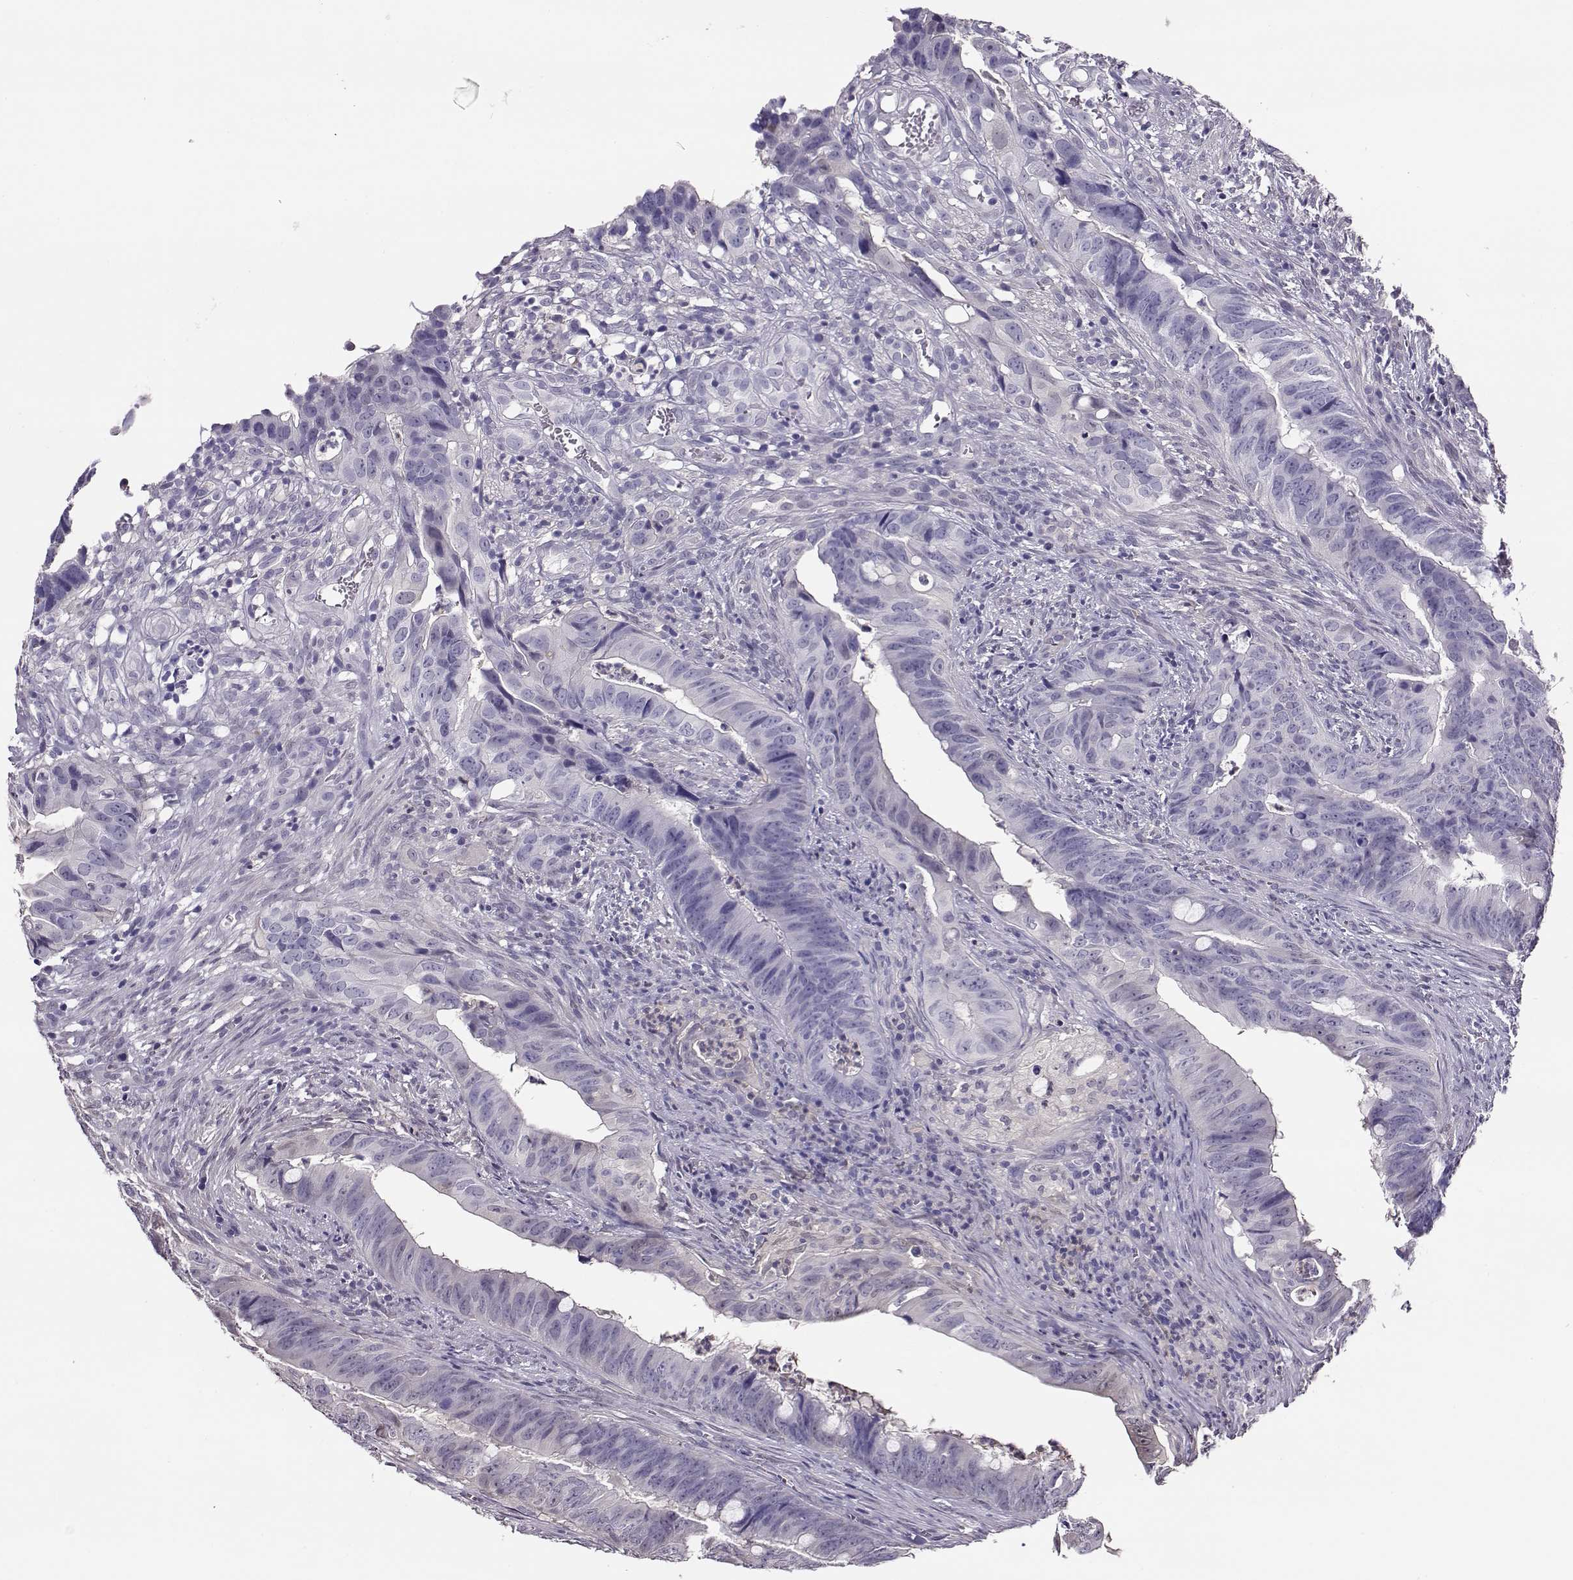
{"staining": {"intensity": "negative", "quantity": "none", "location": "none"}, "tissue": "colorectal cancer", "cell_type": "Tumor cells", "image_type": "cancer", "snomed": [{"axis": "morphology", "description": "Adenocarcinoma, NOS"}, {"axis": "topography", "description": "Colon"}], "caption": "Human adenocarcinoma (colorectal) stained for a protein using immunohistochemistry (IHC) reveals no staining in tumor cells.", "gene": "CCR8", "patient": {"sex": "female", "age": 82}}